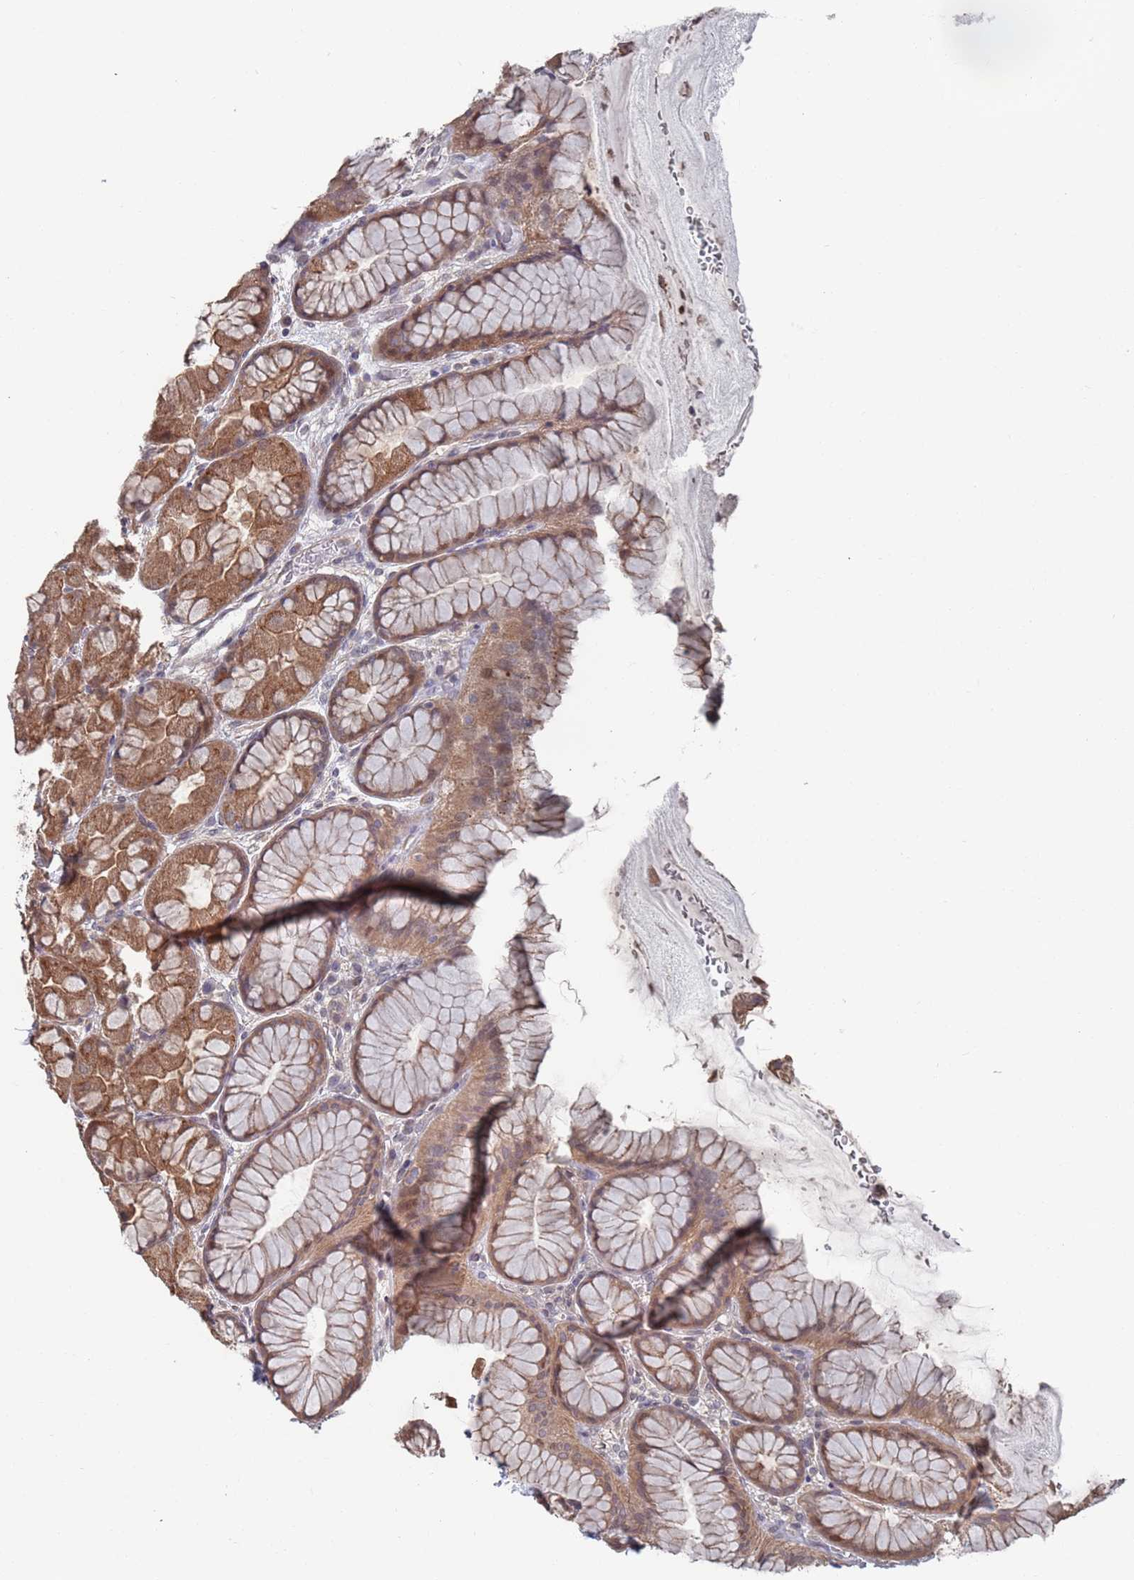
{"staining": {"intensity": "moderate", "quantity": ">75%", "location": "cytoplasmic/membranous,nuclear"}, "tissue": "stomach", "cell_type": "Glandular cells", "image_type": "normal", "snomed": [{"axis": "morphology", "description": "Normal tissue, NOS"}, {"axis": "topography", "description": "Stomach"}], "caption": "Glandular cells reveal moderate cytoplasmic/membranous,nuclear expression in about >75% of cells in normal stomach. Nuclei are stained in blue.", "gene": "DGKD", "patient": {"sex": "male", "age": 57}}